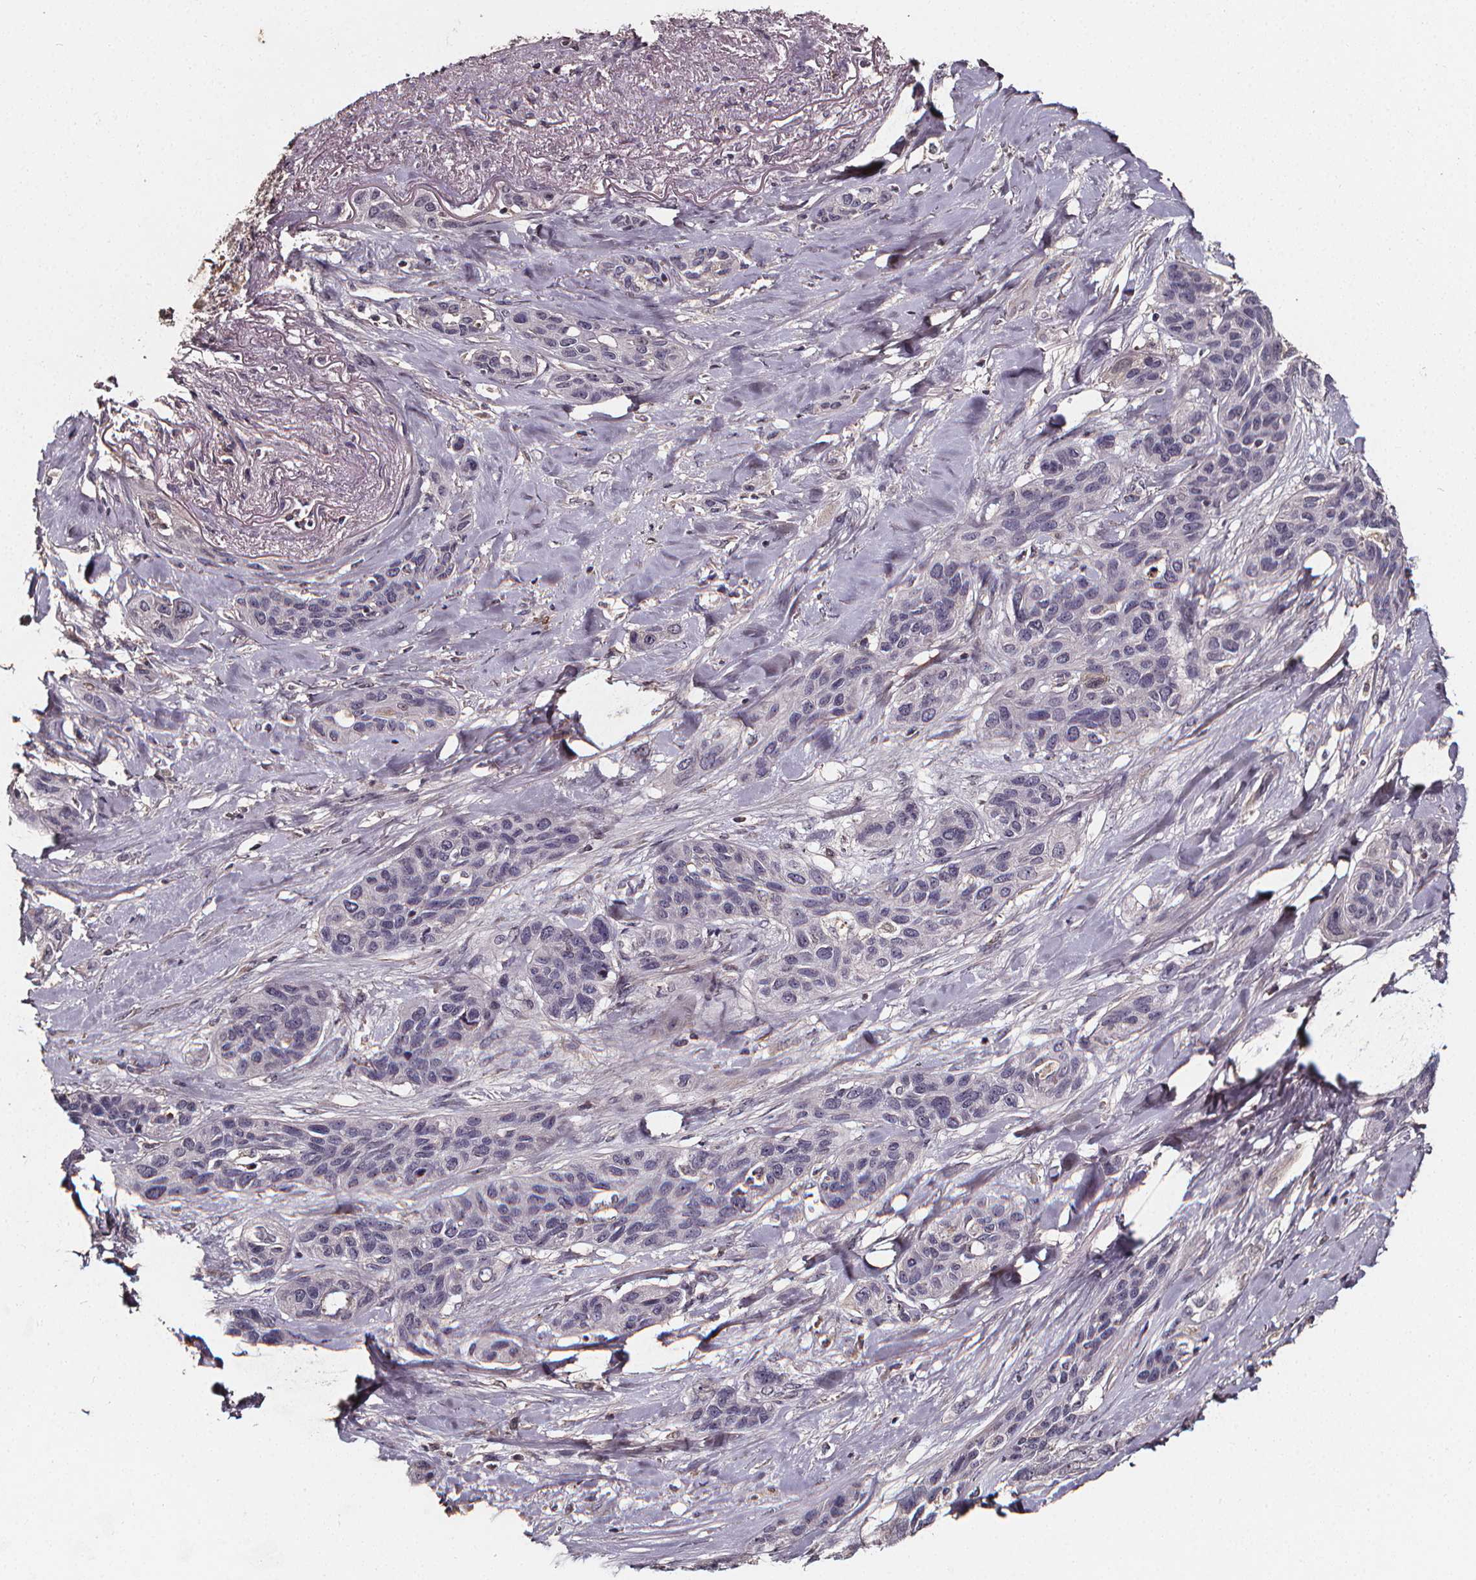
{"staining": {"intensity": "negative", "quantity": "none", "location": "none"}, "tissue": "lung cancer", "cell_type": "Tumor cells", "image_type": "cancer", "snomed": [{"axis": "morphology", "description": "Squamous cell carcinoma, NOS"}, {"axis": "topography", "description": "Lung"}], "caption": "A histopathology image of human lung squamous cell carcinoma is negative for staining in tumor cells.", "gene": "SPAG8", "patient": {"sex": "female", "age": 70}}